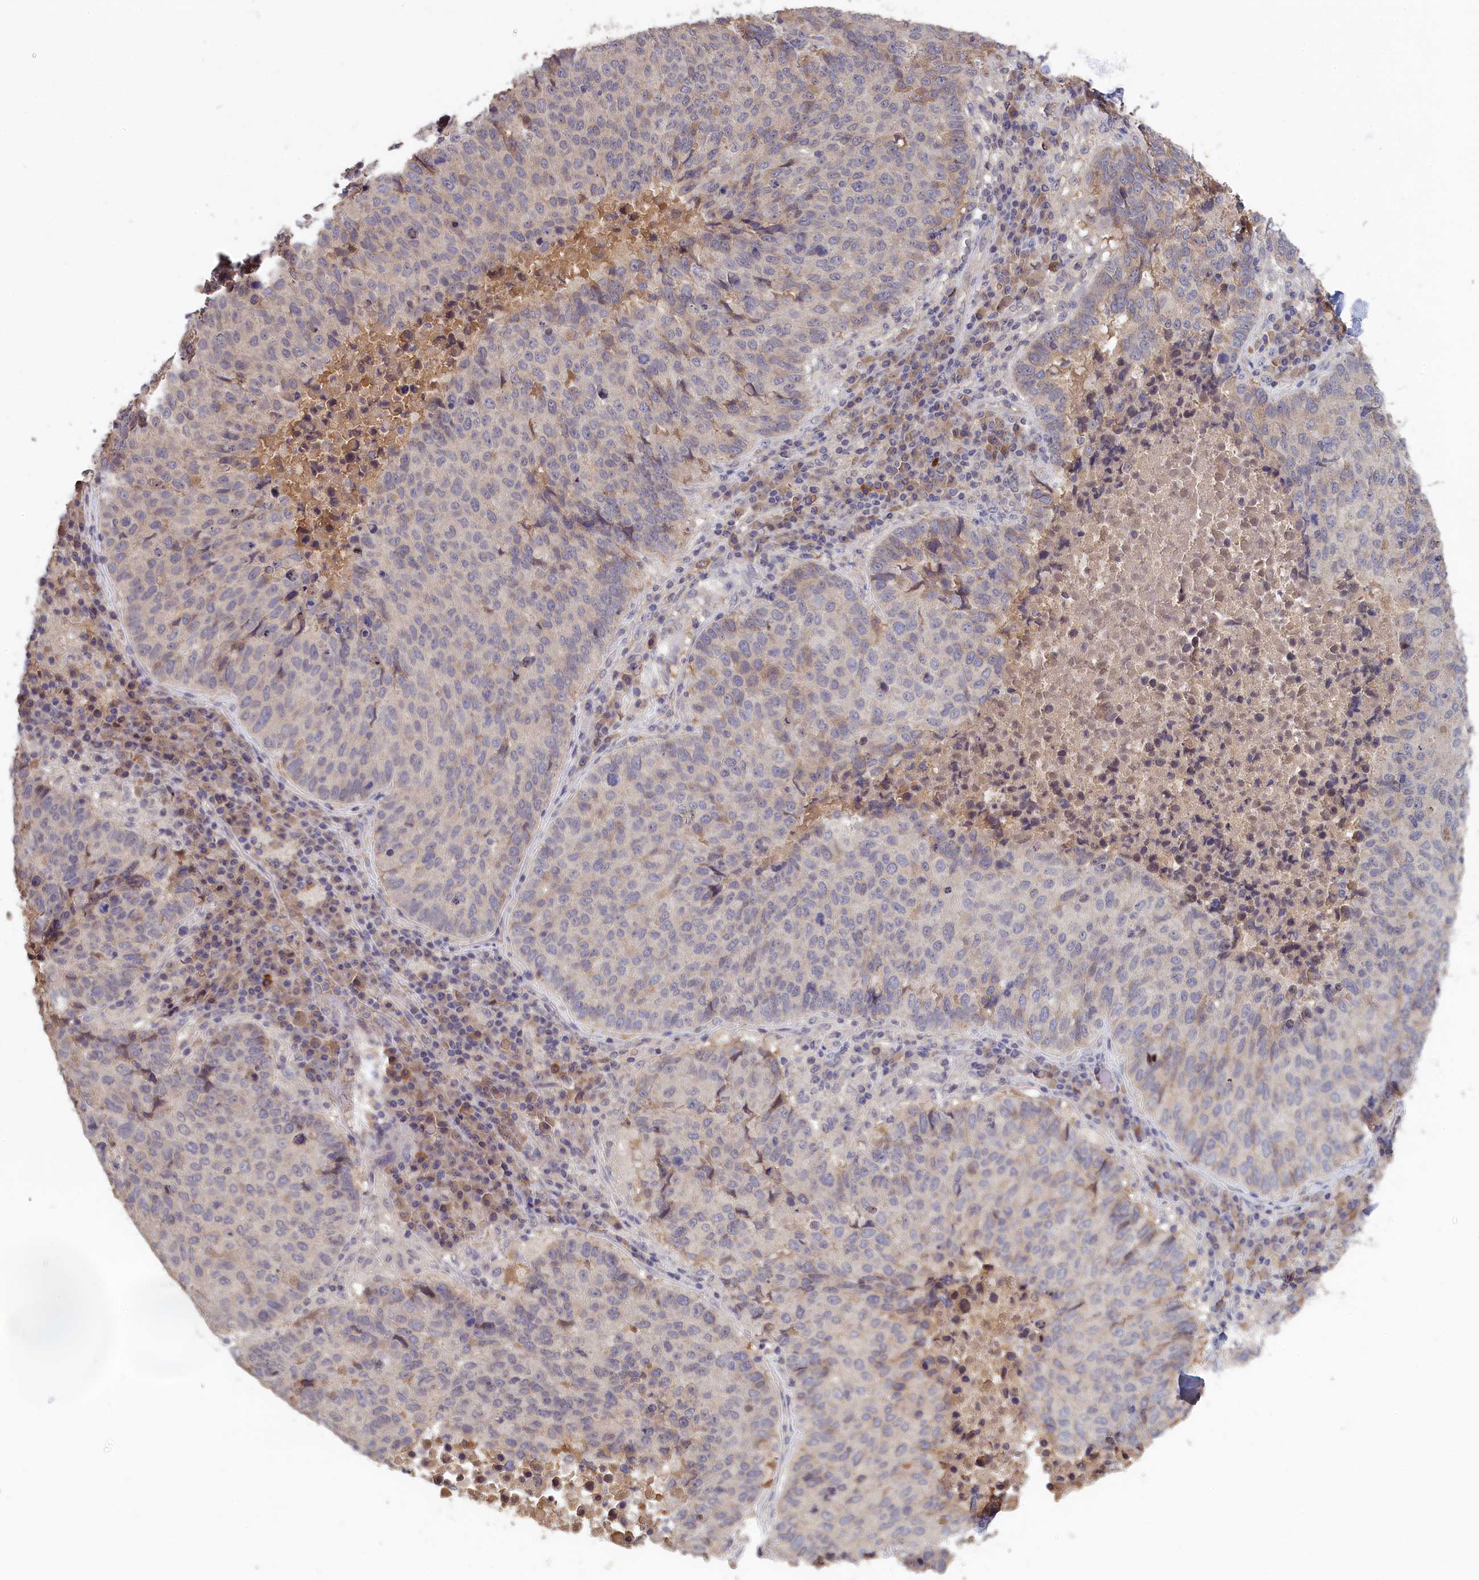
{"staining": {"intensity": "weak", "quantity": "<25%", "location": "cytoplasmic/membranous"}, "tissue": "lung cancer", "cell_type": "Tumor cells", "image_type": "cancer", "snomed": [{"axis": "morphology", "description": "Squamous cell carcinoma, NOS"}, {"axis": "topography", "description": "Lung"}], "caption": "Tumor cells are negative for brown protein staining in lung squamous cell carcinoma.", "gene": "CELF5", "patient": {"sex": "male", "age": 73}}